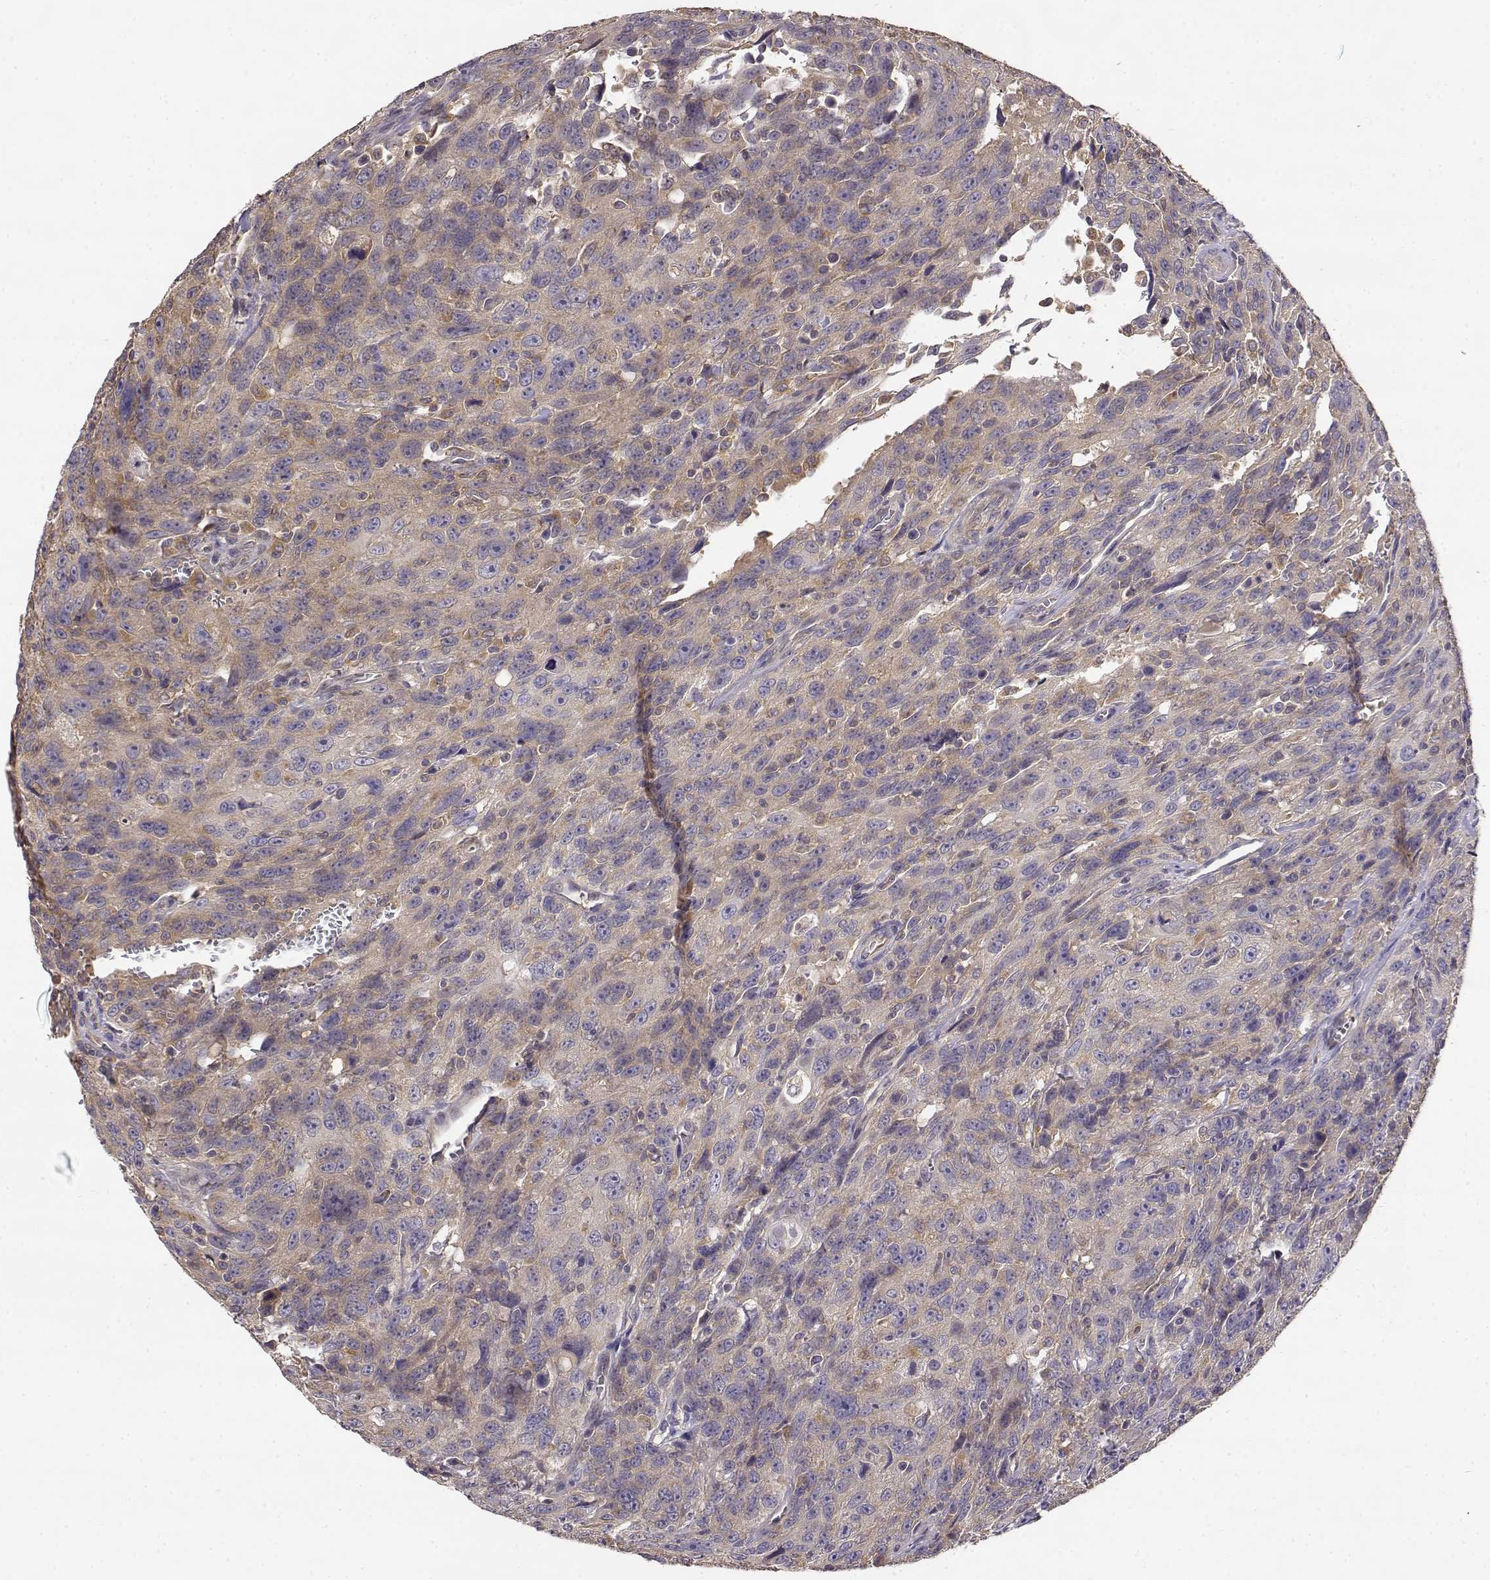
{"staining": {"intensity": "weak", "quantity": "<25%", "location": "cytoplasmic/membranous"}, "tissue": "urothelial cancer", "cell_type": "Tumor cells", "image_type": "cancer", "snomed": [{"axis": "morphology", "description": "Urothelial carcinoma, NOS"}, {"axis": "morphology", "description": "Urothelial carcinoma, High grade"}, {"axis": "topography", "description": "Urinary bladder"}], "caption": "IHC photomicrograph of human urothelial cancer stained for a protein (brown), which shows no expression in tumor cells. (Stains: DAB IHC with hematoxylin counter stain, Microscopy: brightfield microscopy at high magnification).", "gene": "CRIM1", "patient": {"sex": "female", "age": 73}}